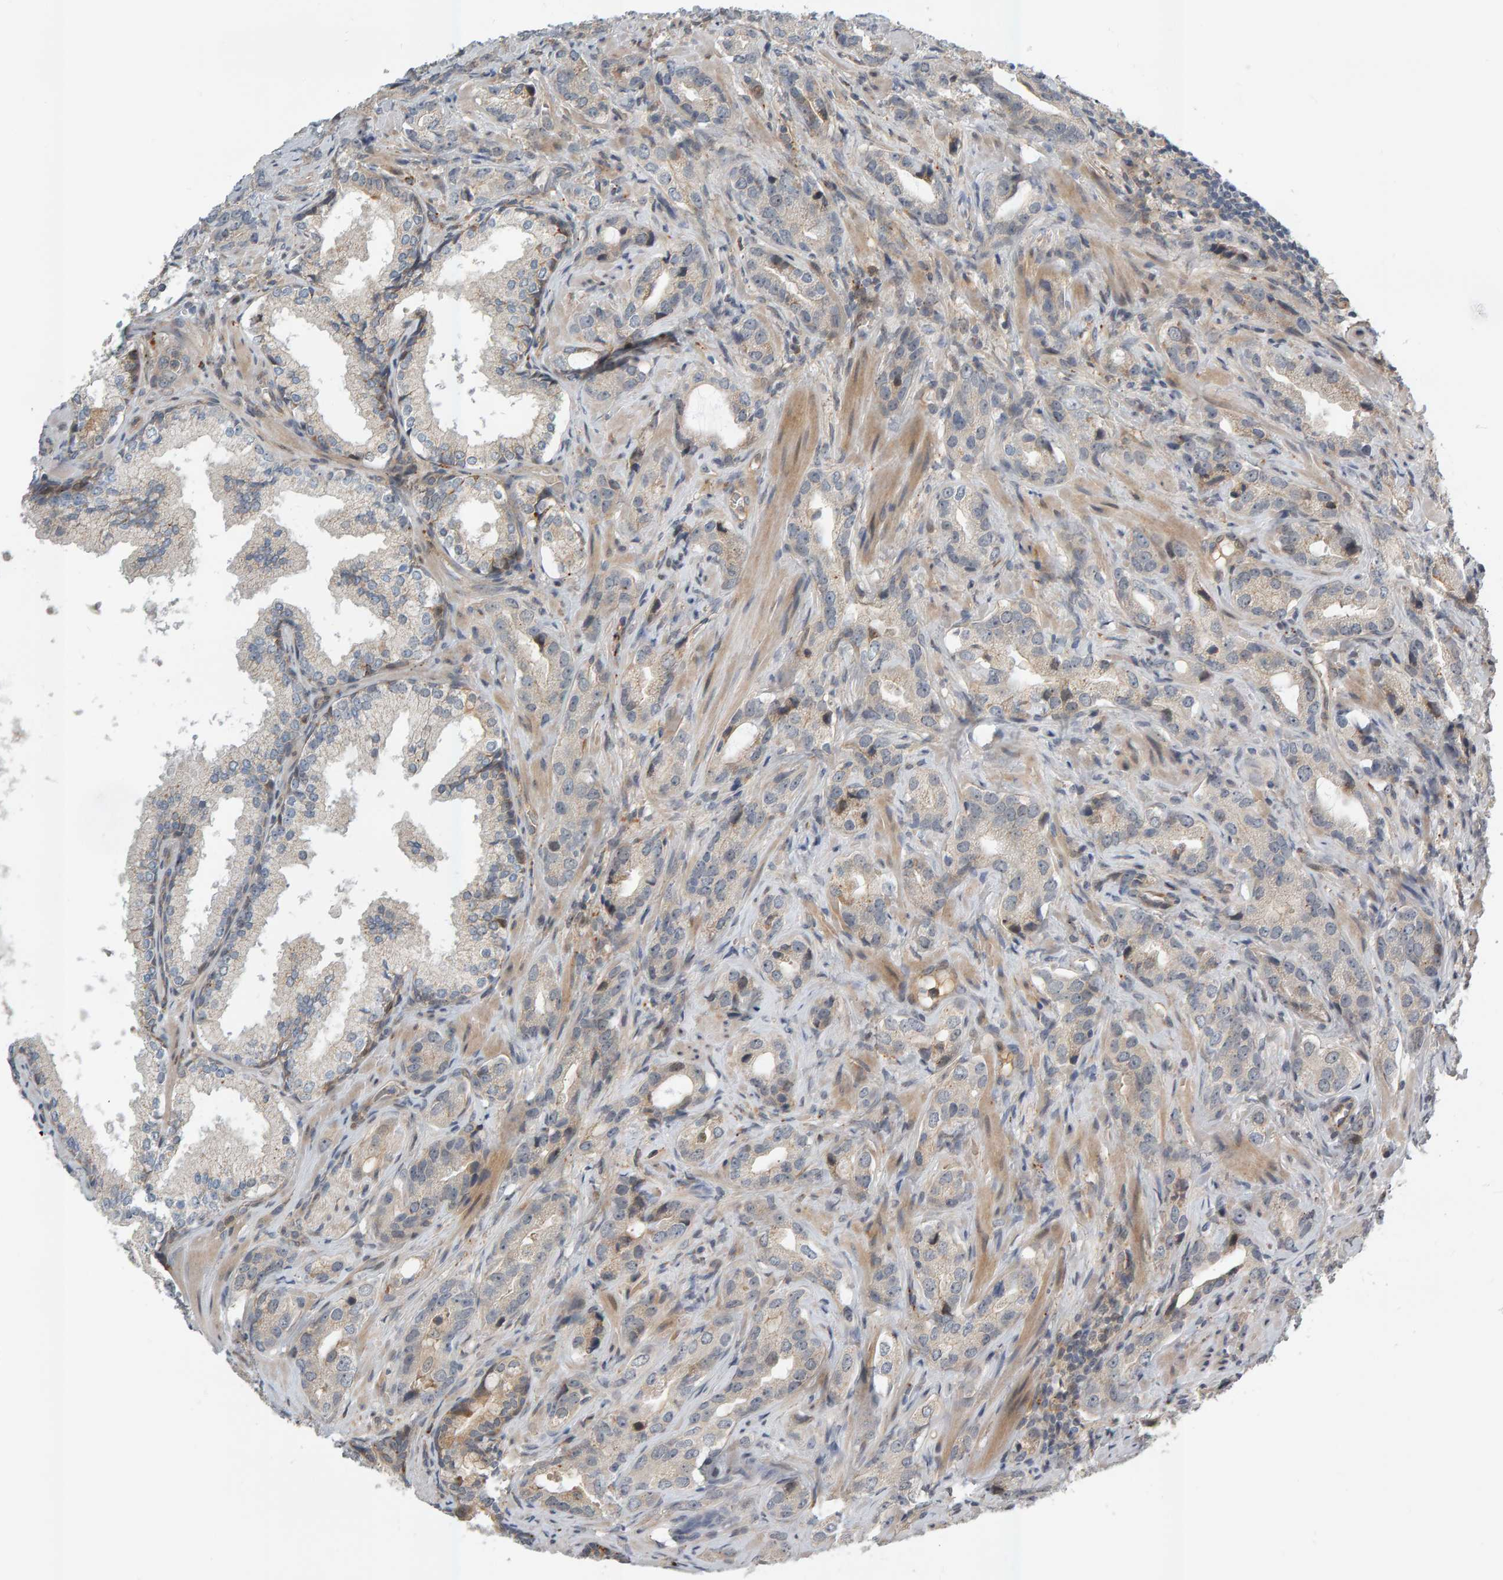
{"staining": {"intensity": "weak", "quantity": "<25%", "location": "cytoplasmic/membranous"}, "tissue": "prostate cancer", "cell_type": "Tumor cells", "image_type": "cancer", "snomed": [{"axis": "morphology", "description": "Adenocarcinoma, High grade"}, {"axis": "topography", "description": "Prostate"}], "caption": "Immunohistochemistry (IHC) photomicrograph of prostate adenocarcinoma (high-grade) stained for a protein (brown), which demonstrates no expression in tumor cells.", "gene": "ZNF160", "patient": {"sex": "male", "age": 63}}